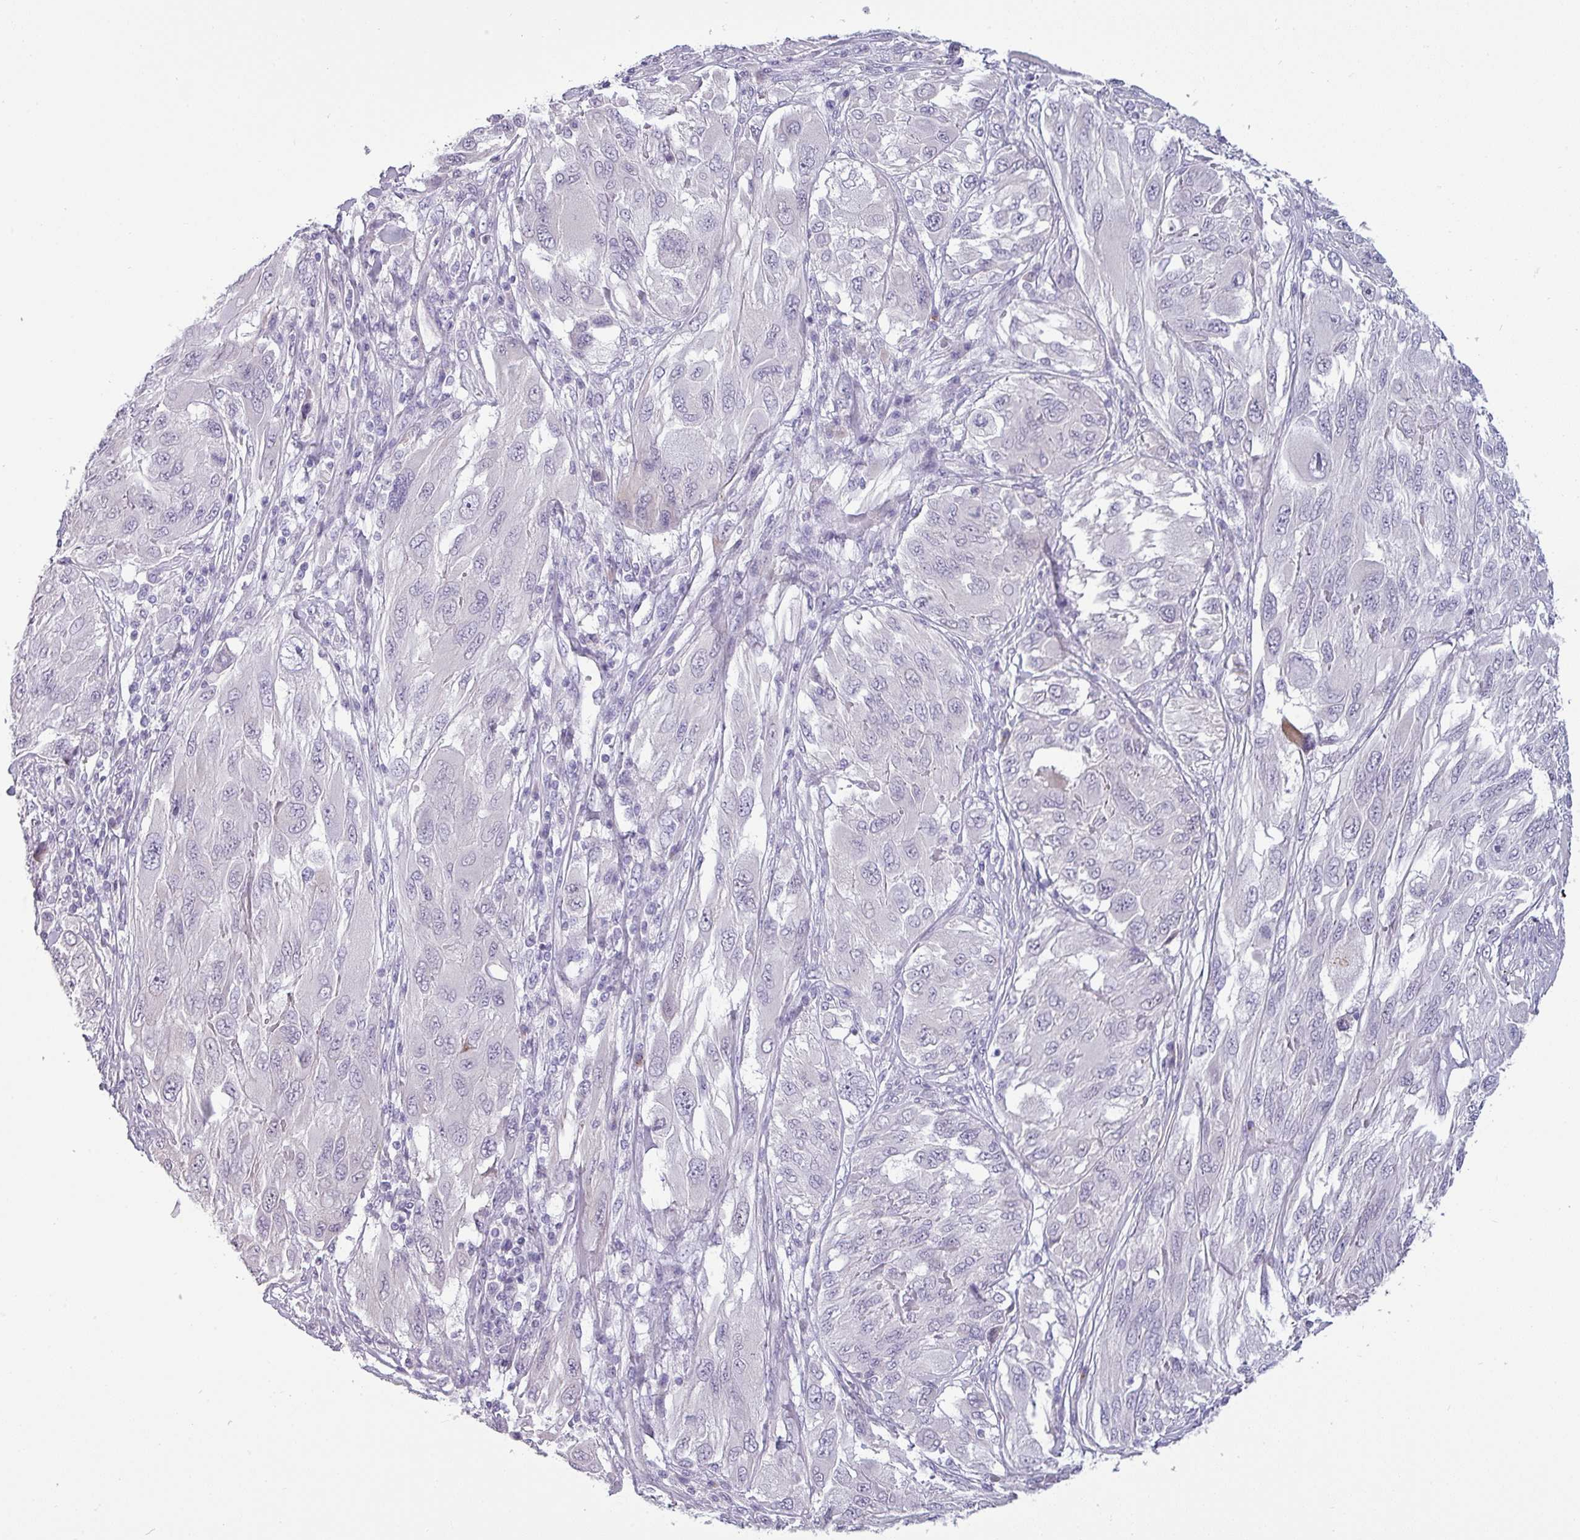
{"staining": {"intensity": "negative", "quantity": "none", "location": "none"}, "tissue": "melanoma", "cell_type": "Tumor cells", "image_type": "cancer", "snomed": [{"axis": "morphology", "description": "Malignant melanoma, NOS"}, {"axis": "topography", "description": "Skin"}], "caption": "A histopathology image of melanoma stained for a protein displays no brown staining in tumor cells. The staining is performed using DAB (3,3'-diaminobenzidine) brown chromogen with nuclei counter-stained in using hematoxylin.", "gene": "SLC26A9", "patient": {"sex": "female", "age": 91}}